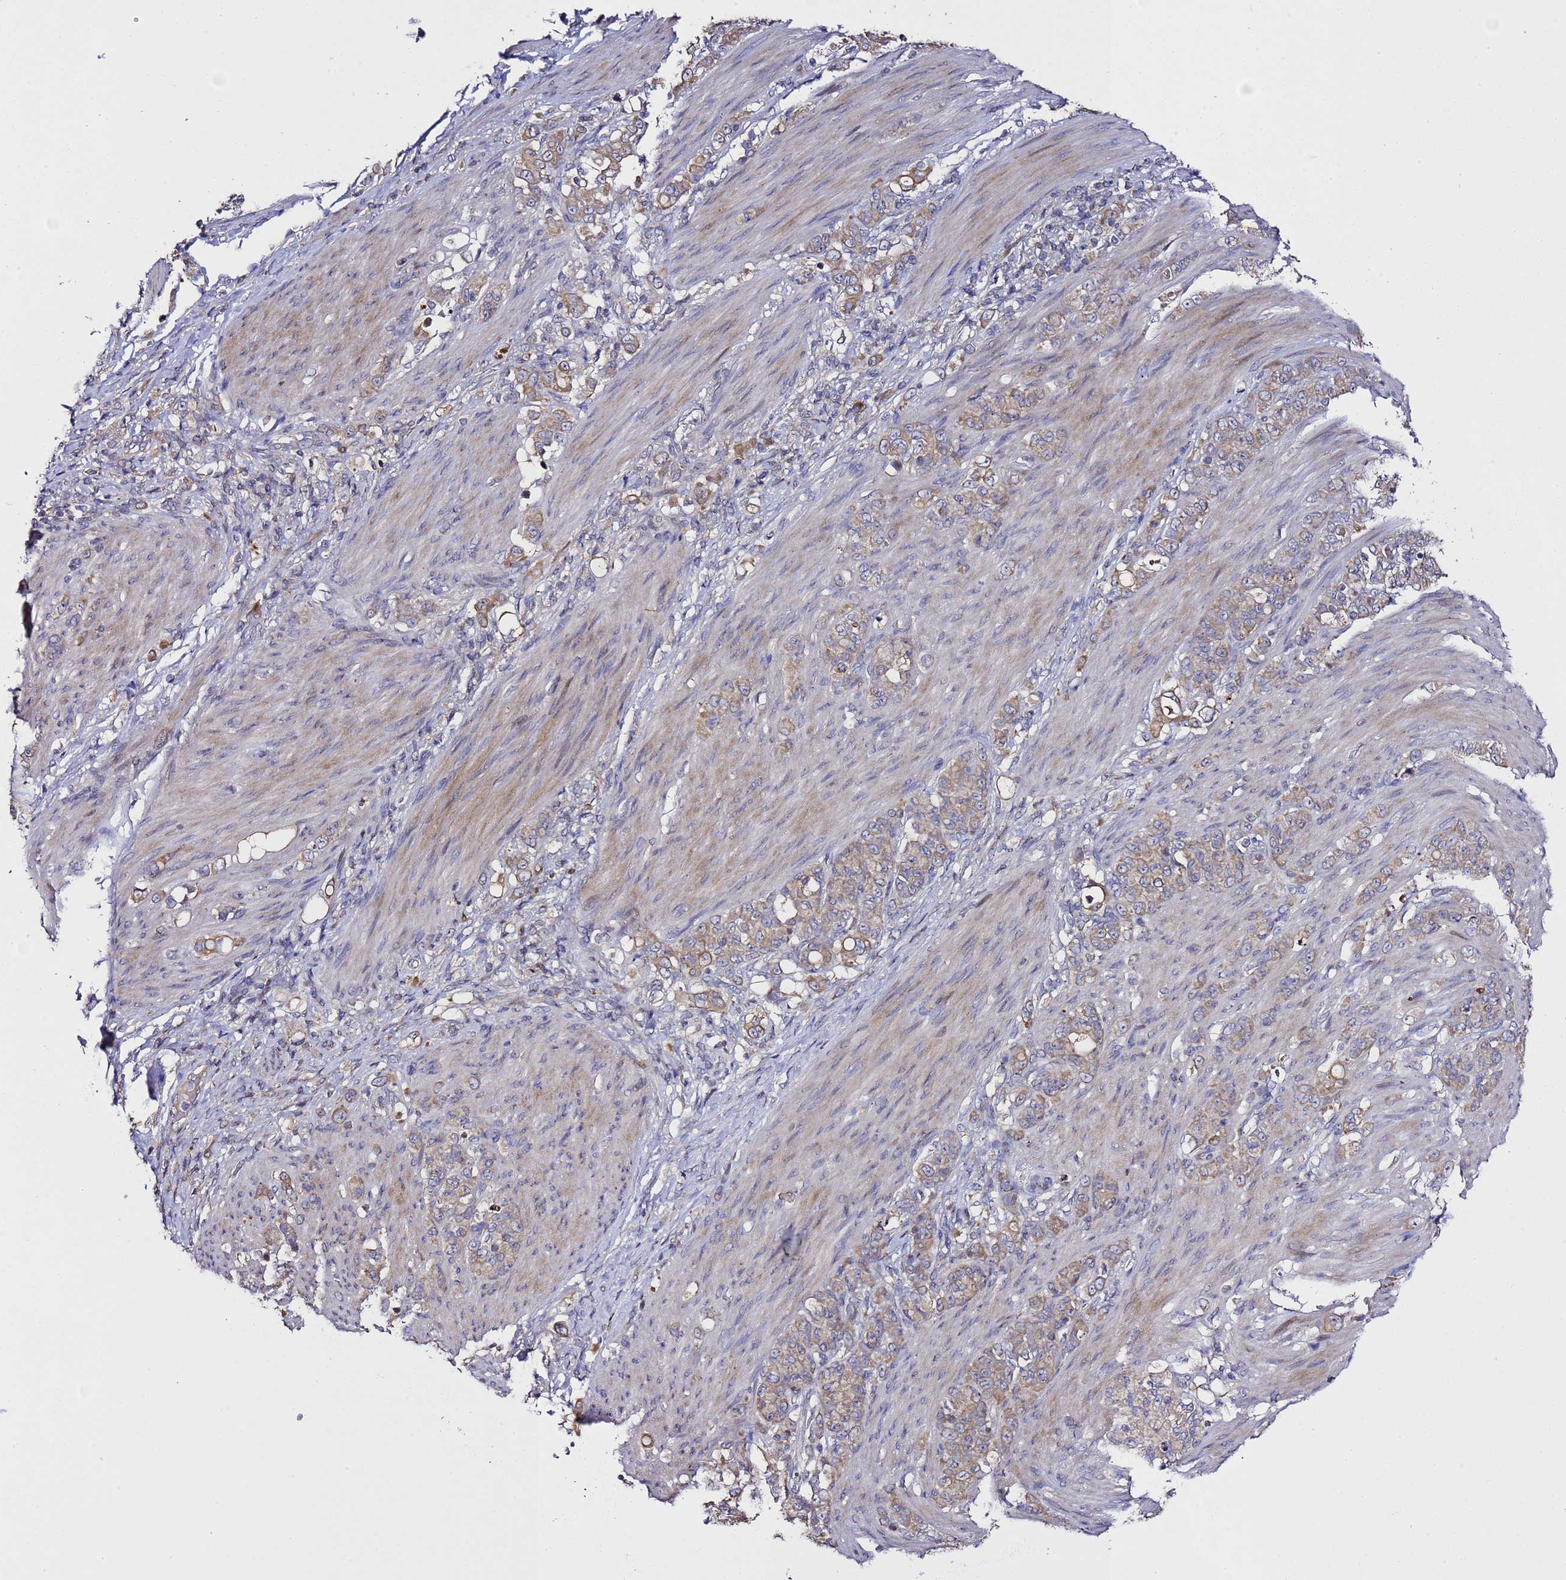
{"staining": {"intensity": "weak", "quantity": ">75%", "location": "cytoplasmic/membranous"}, "tissue": "stomach cancer", "cell_type": "Tumor cells", "image_type": "cancer", "snomed": [{"axis": "morphology", "description": "Adenocarcinoma, NOS"}, {"axis": "topography", "description": "Stomach"}], "caption": "This is a photomicrograph of IHC staining of adenocarcinoma (stomach), which shows weak staining in the cytoplasmic/membranous of tumor cells.", "gene": "ALG3", "patient": {"sex": "female", "age": 79}}